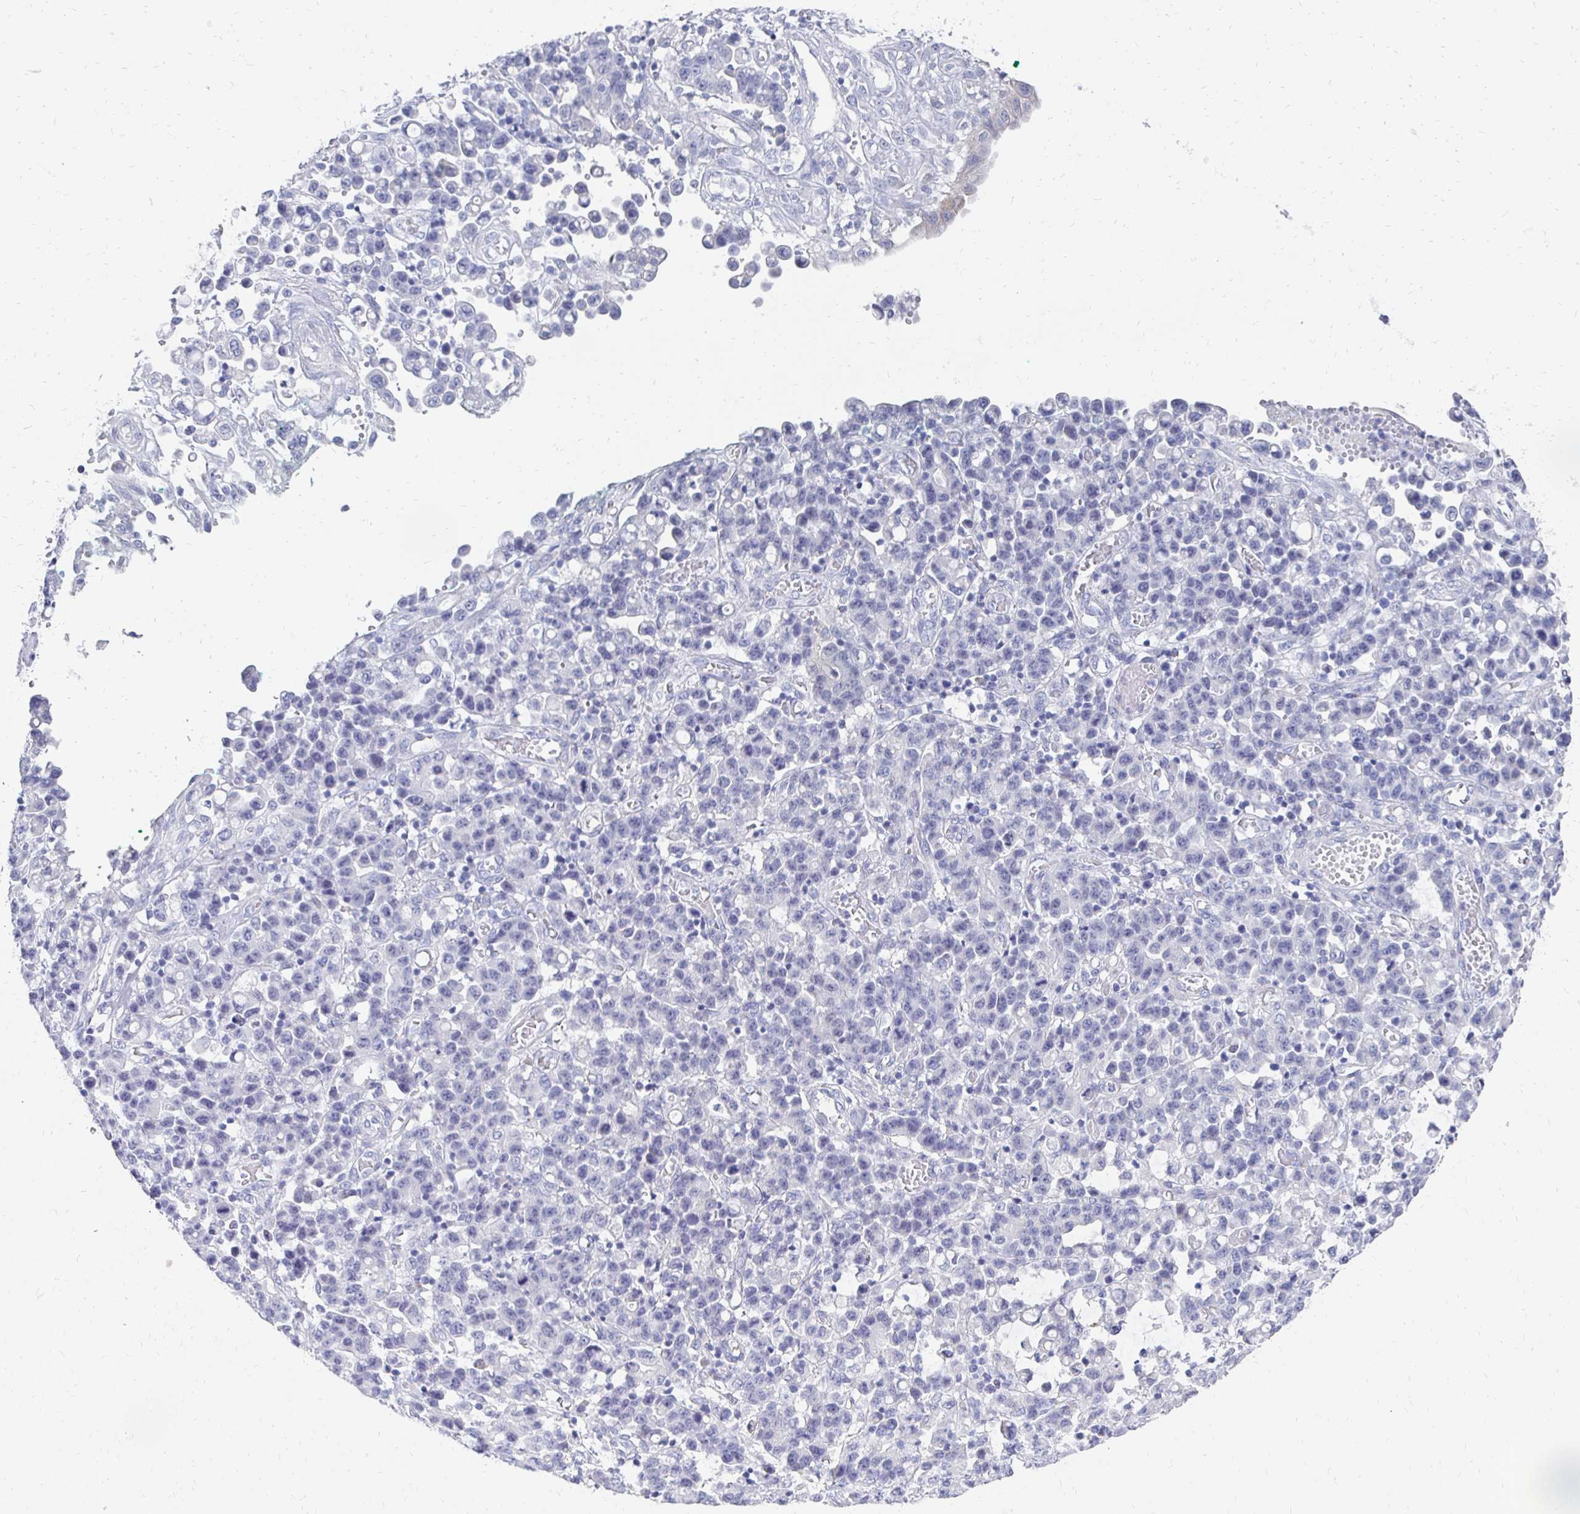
{"staining": {"intensity": "negative", "quantity": "none", "location": "none"}, "tissue": "stomach cancer", "cell_type": "Tumor cells", "image_type": "cancer", "snomed": [{"axis": "morphology", "description": "Adenocarcinoma, NOS"}, {"axis": "topography", "description": "Stomach, upper"}], "caption": "A high-resolution image shows immunohistochemistry staining of stomach adenocarcinoma, which displays no significant expression in tumor cells.", "gene": "SYCP3", "patient": {"sex": "male", "age": 69}}